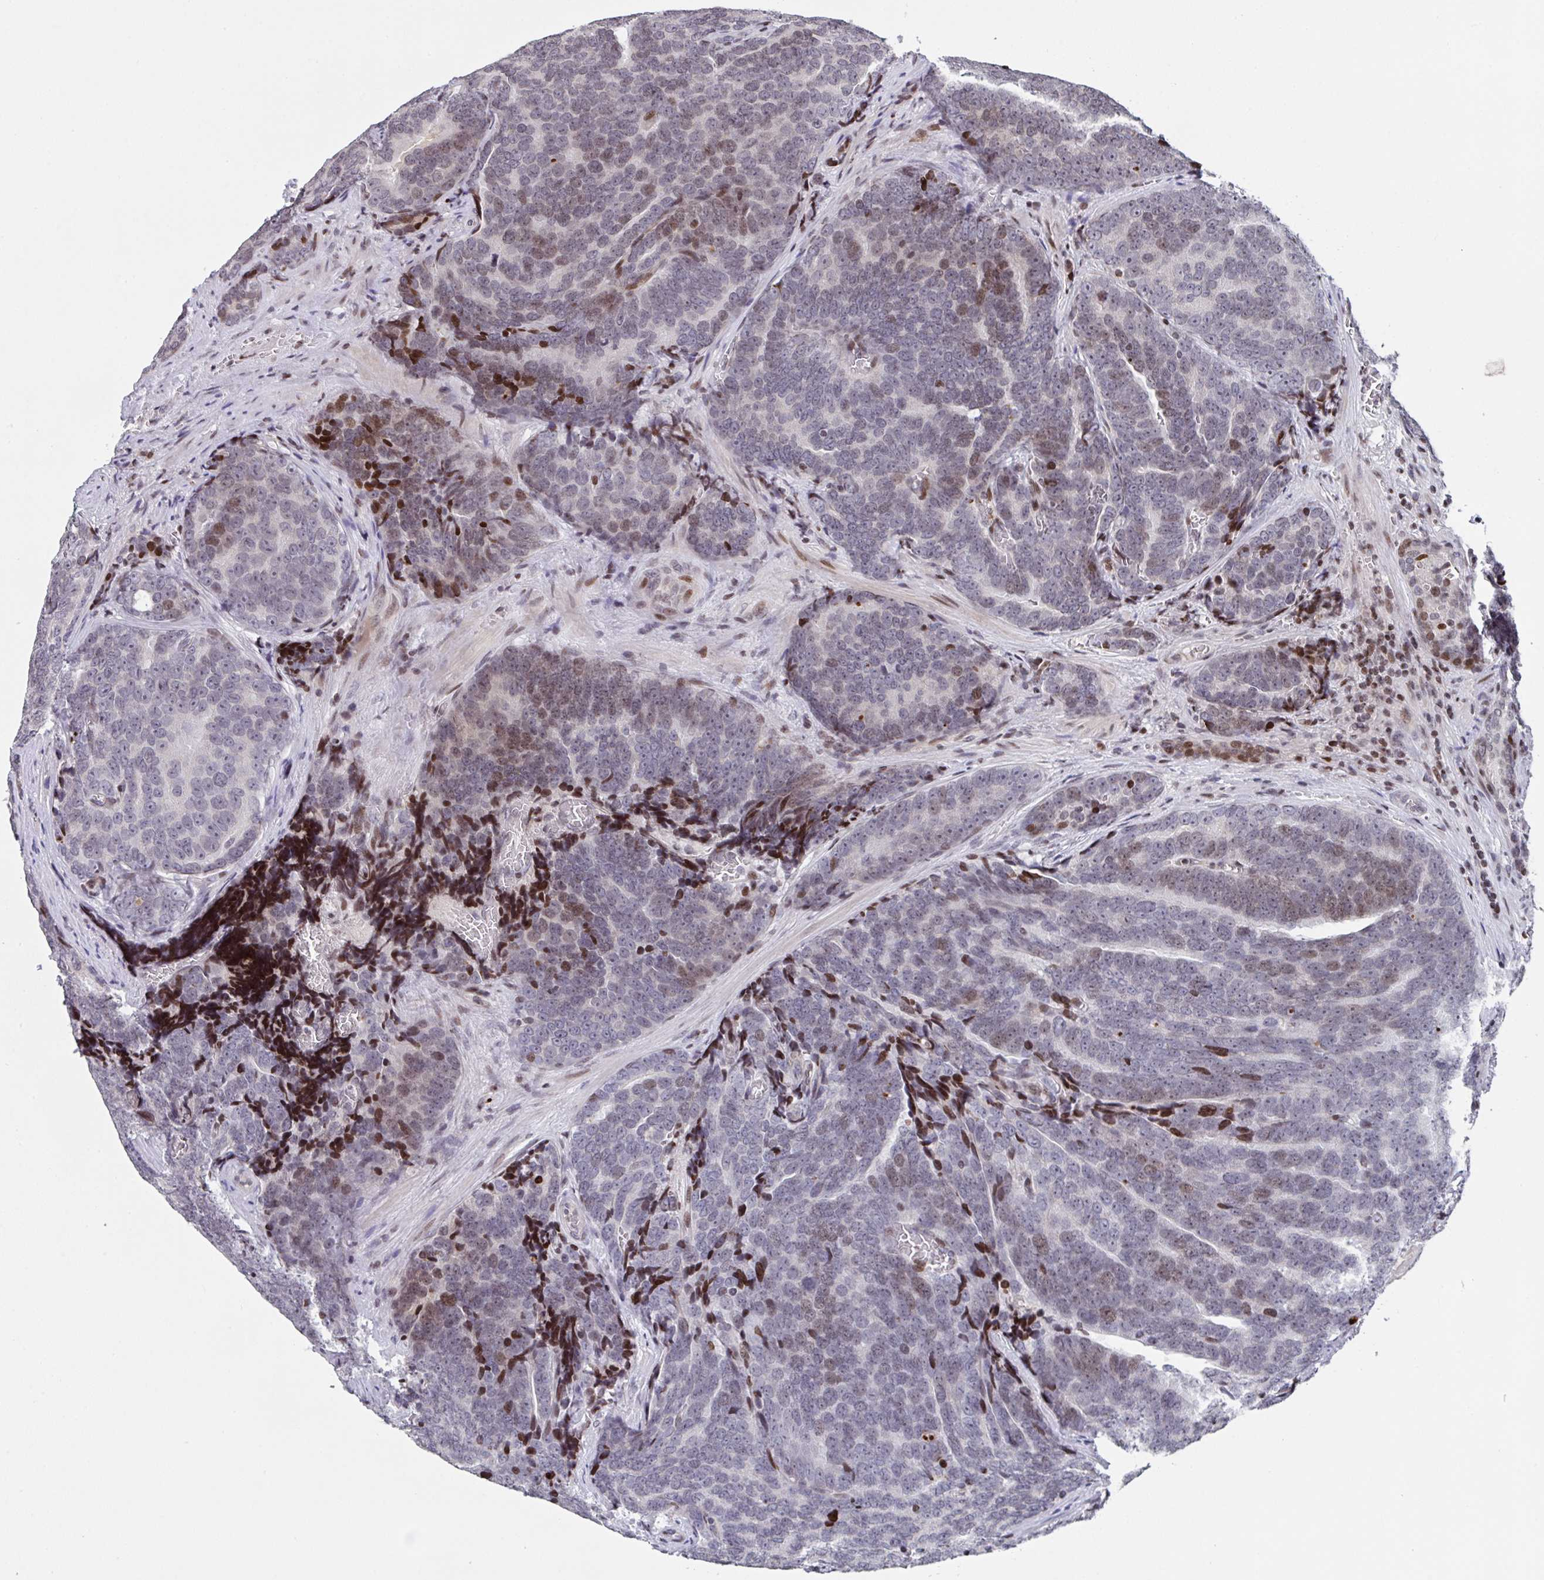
{"staining": {"intensity": "moderate", "quantity": "<25%", "location": "nuclear"}, "tissue": "prostate cancer", "cell_type": "Tumor cells", "image_type": "cancer", "snomed": [{"axis": "morphology", "description": "Adenocarcinoma, Low grade"}, {"axis": "topography", "description": "Prostate"}], "caption": "A brown stain highlights moderate nuclear positivity of a protein in prostate adenocarcinoma (low-grade) tumor cells. The staining is performed using DAB brown chromogen to label protein expression. The nuclei are counter-stained blue using hematoxylin.", "gene": "PCDHB8", "patient": {"sex": "male", "age": 62}}